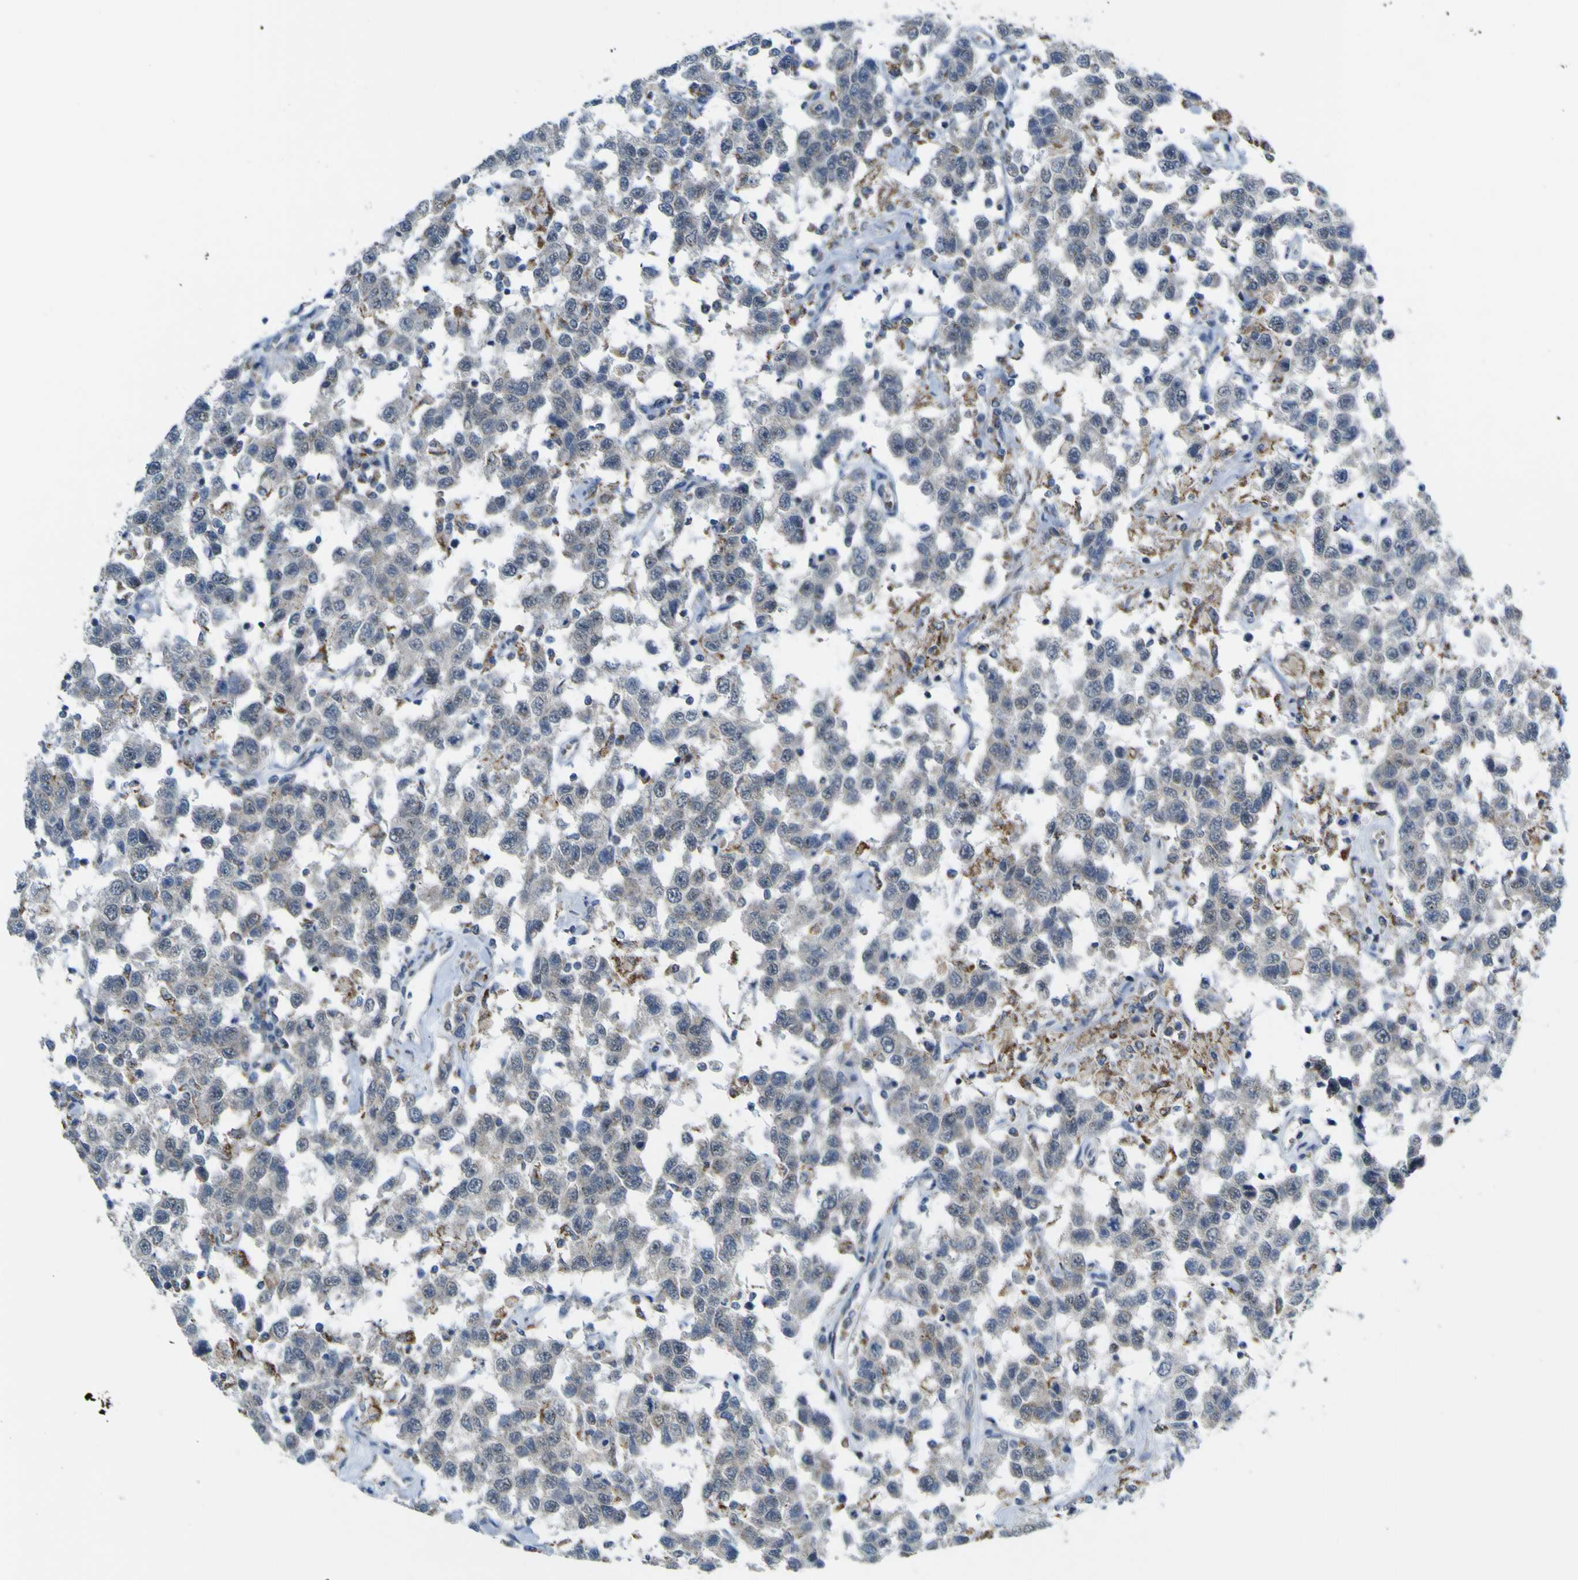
{"staining": {"intensity": "negative", "quantity": "none", "location": "none"}, "tissue": "testis cancer", "cell_type": "Tumor cells", "image_type": "cancer", "snomed": [{"axis": "morphology", "description": "Seminoma, NOS"}, {"axis": "topography", "description": "Testis"}], "caption": "Human testis seminoma stained for a protein using immunohistochemistry (IHC) displays no staining in tumor cells.", "gene": "ACBD5", "patient": {"sex": "male", "age": 41}}